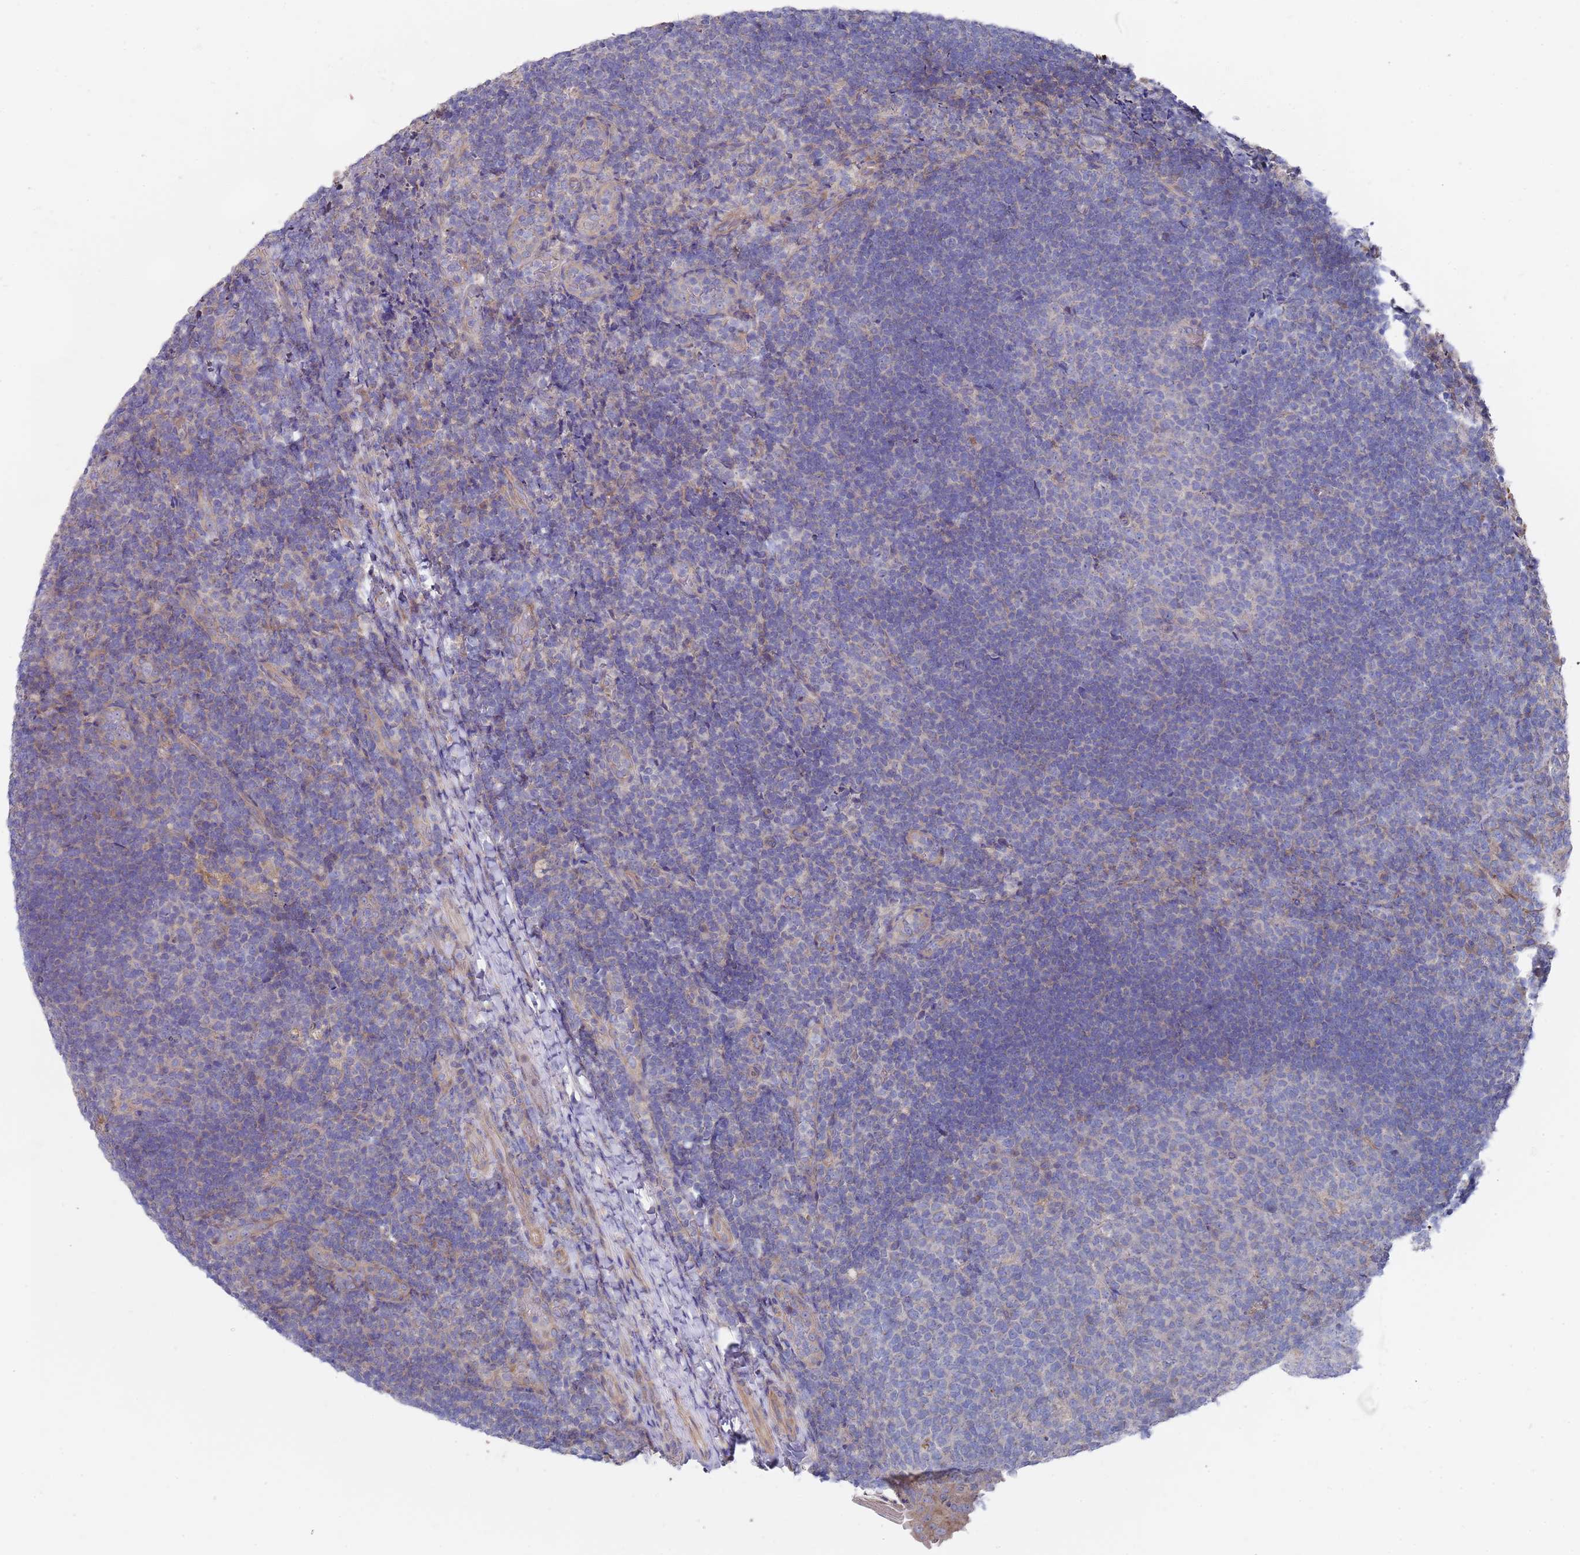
{"staining": {"intensity": "negative", "quantity": "none", "location": "none"}, "tissue": "tonsil", "cell_type": "Germinal center cells", "image_type": "normal", "snomed": [{"axis": "morphology", "description": "Normal tissue, NOS"}, {"axis": "topography", "description": "Tonsil"}], "caption": "Histopathology image shows no protein positivity in germinal center cells of normal tonsil. The staining was performed using DAB (3,3'-diaminobenzidine) to visualize the protein expression in brown, while the nuclei were stained in blue with hematoxylin (Magnification: 20x).", "gene": "SCAPER", "patient": {"sex": "female", "age": 10}}